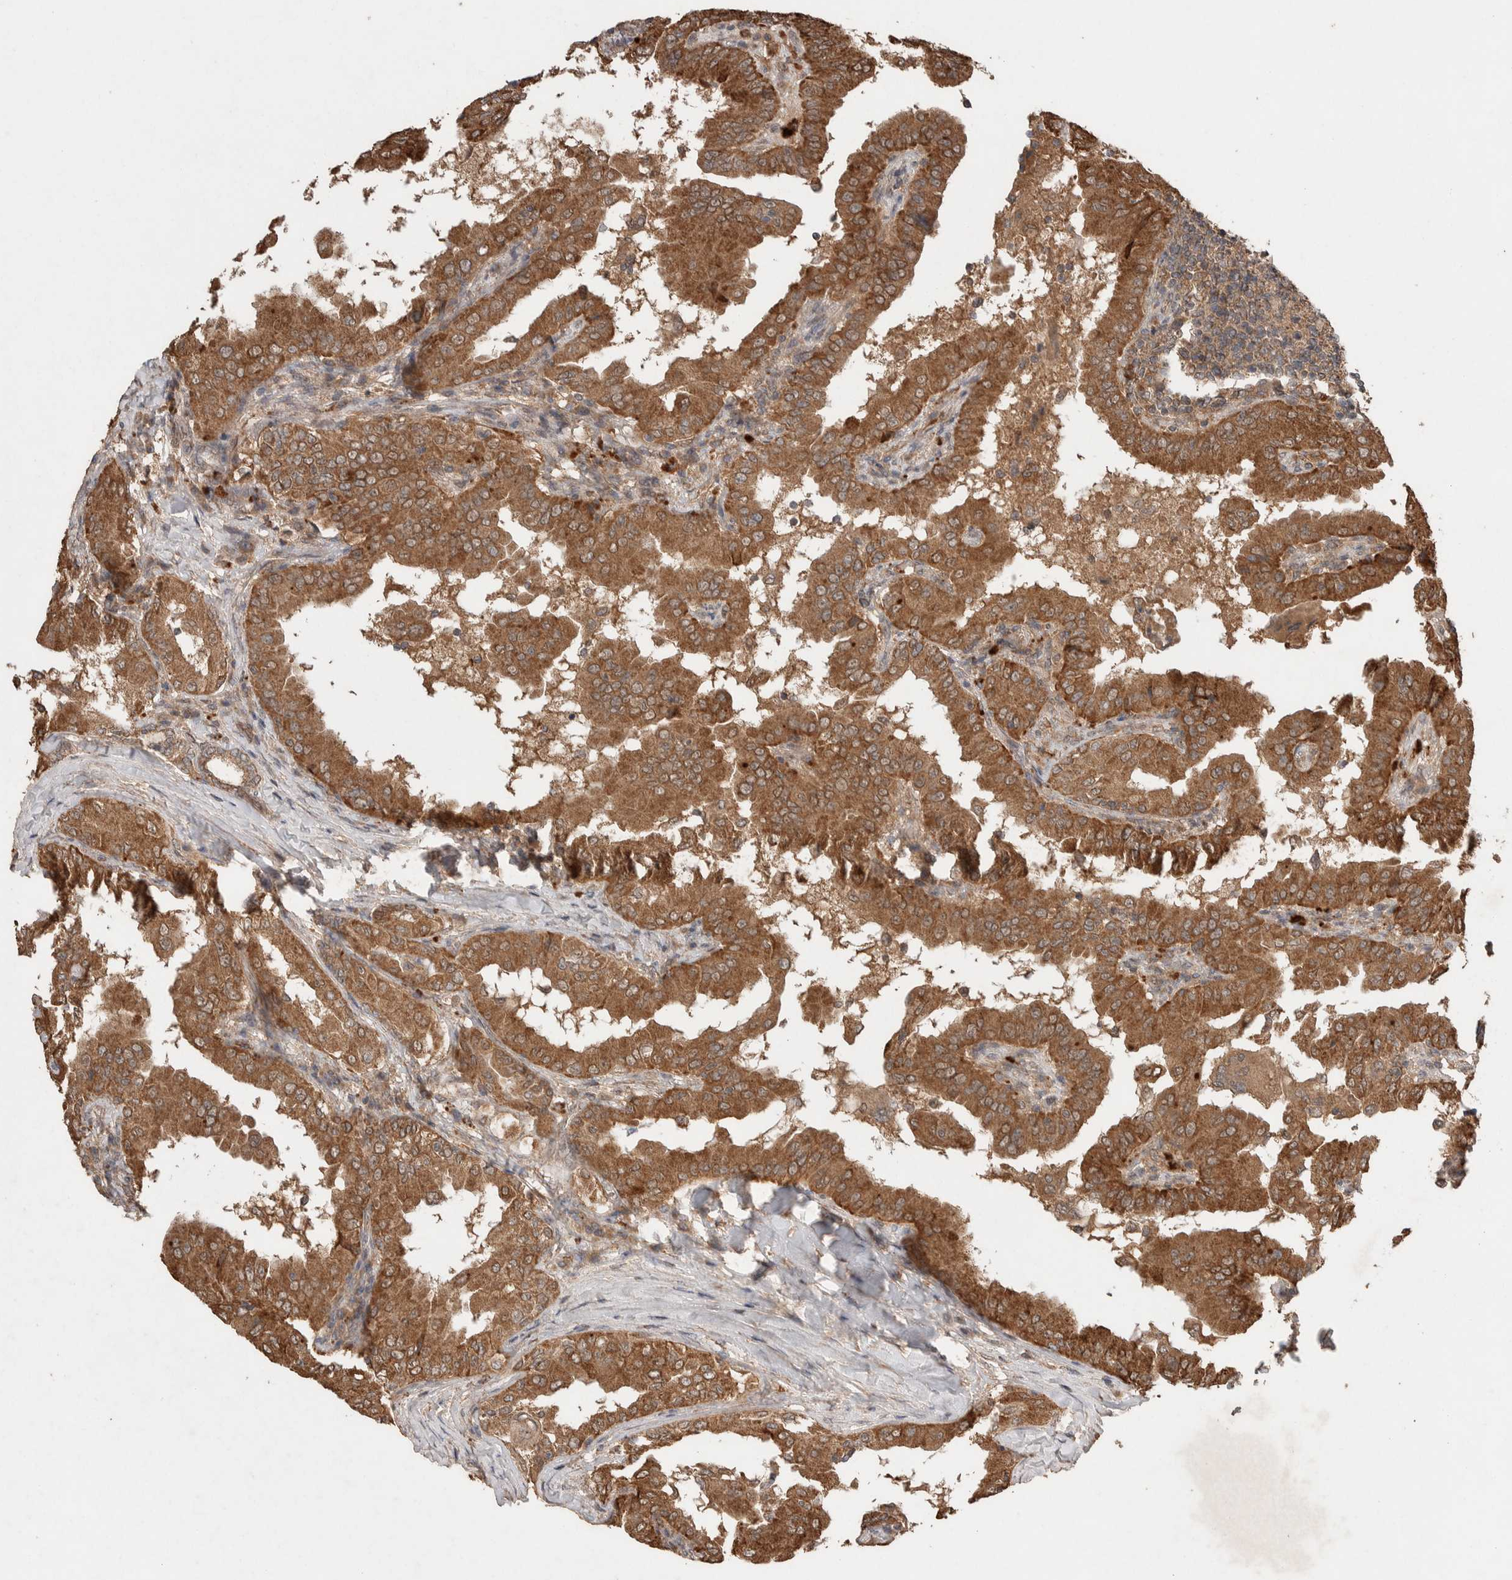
{"staining": {"intensity": "moderate", "quantity": ">75%", "location": "cytoplasmic/membranous"}, "tissue": "thyroid cancer", "cell_type": "Tumor cells", "image_type": "cancer", "snomed": [{"axis": "morphology", "description": "Papillary adenocarcinoma, NOS"}, {"axis": "topography", "description": "Thyroid gland"}], "caption": "This image demonstrates IHC staining of human thyroid papillary adenocarcinoma, with medium moderate cytoplasmic/membranous positivity in approximately >75% of tumor cells.", "gene": "KCNJ5", "patient": {"sex": "male", "age": 33}}